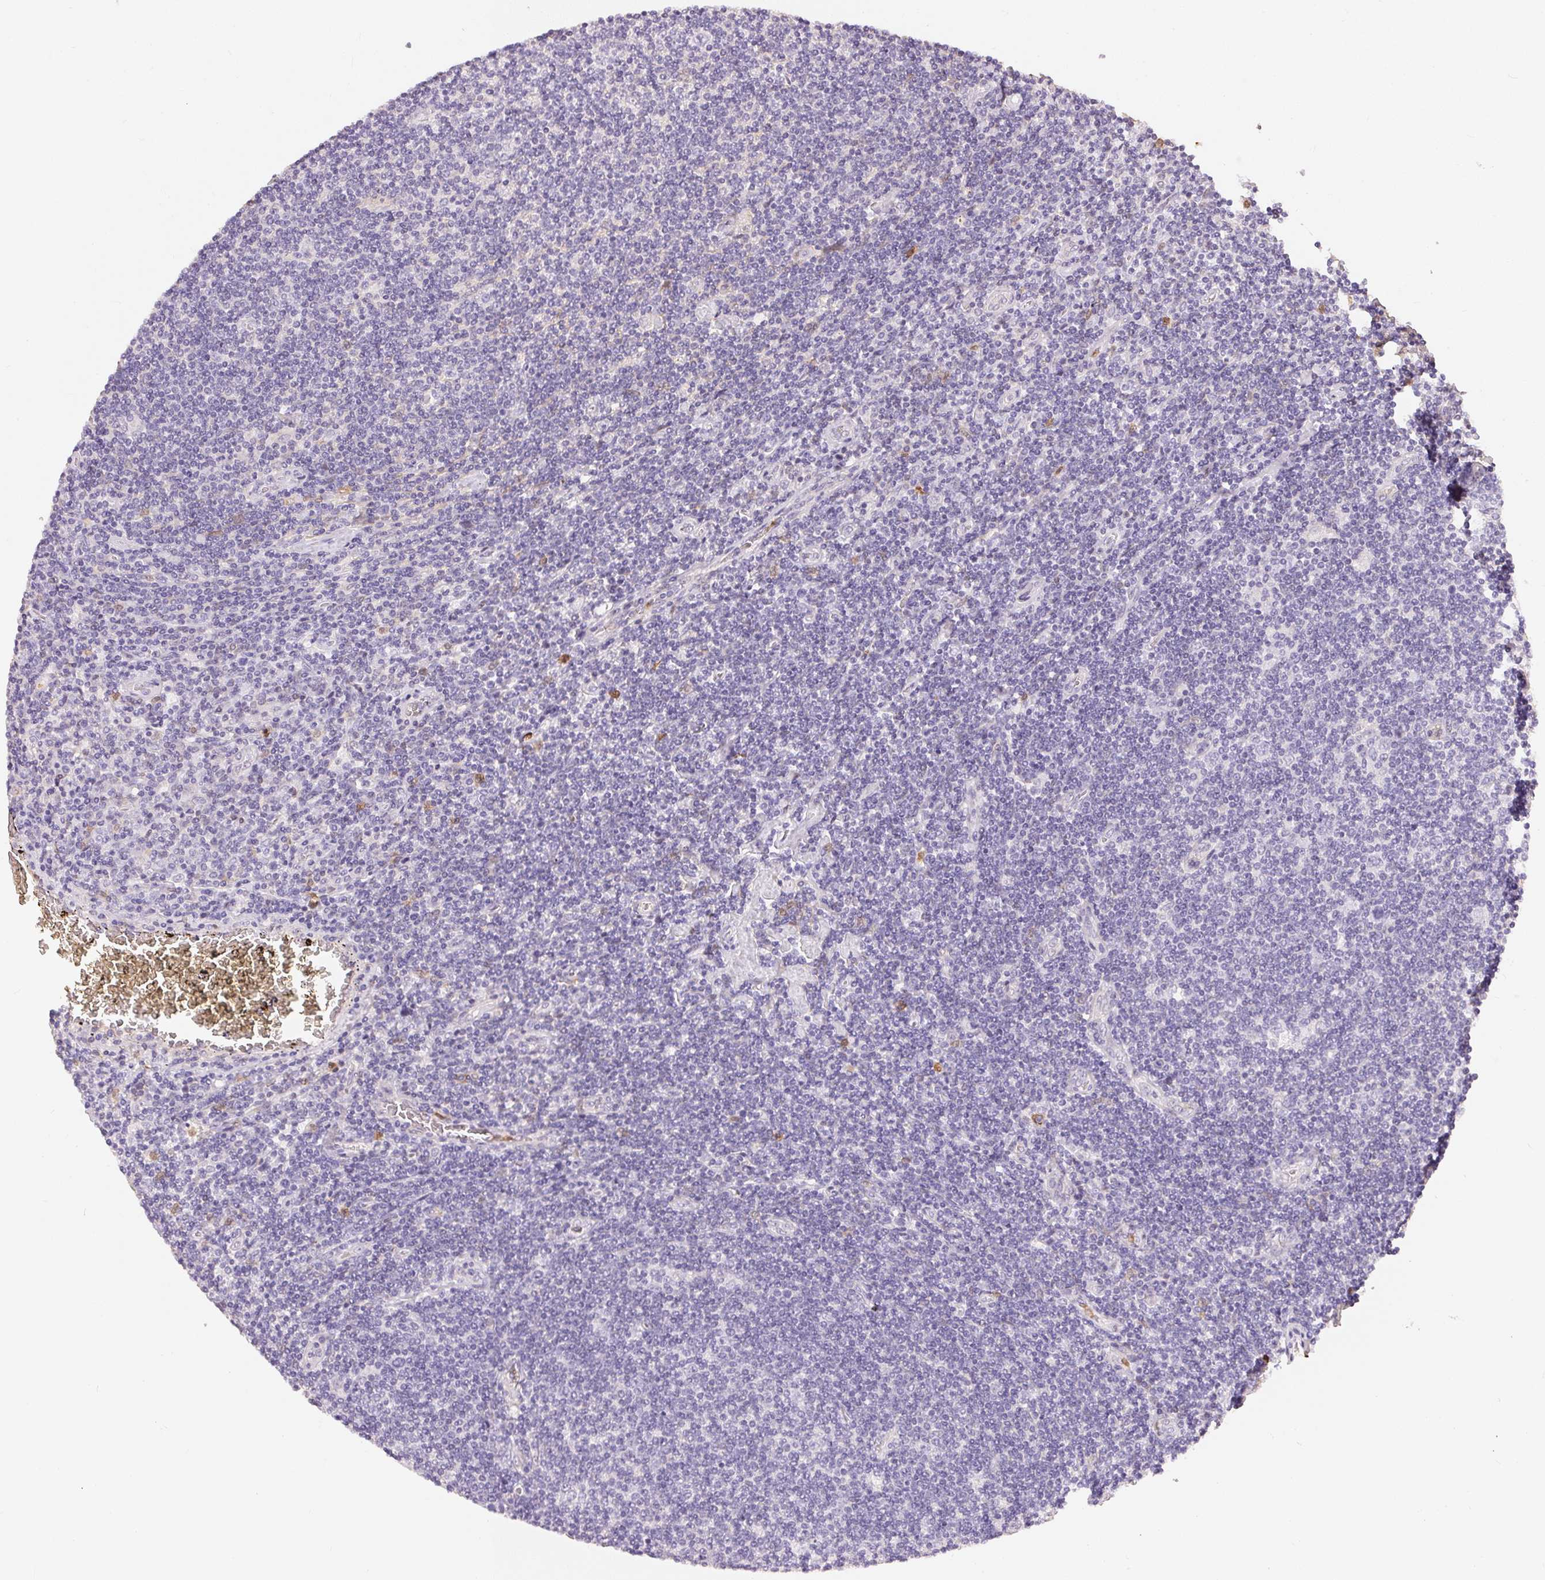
{"staining": {"intensity": "negative", "quantity": "none", "location": "none"}, "tissue": "lymphoma", "cell_type": "Tumor cells", "image_type": "cancer", "snomed": [{"axis": "morphology", "description": "Hodgkin's disease, NOS"}, {"axis": "topography", "description": "Lymph node"}], "caption": "There is no significant staining in tumor cells of Hodgkin's disease.", "gene": "S100A3", "patient": {"sex": "male", "age": 40}}